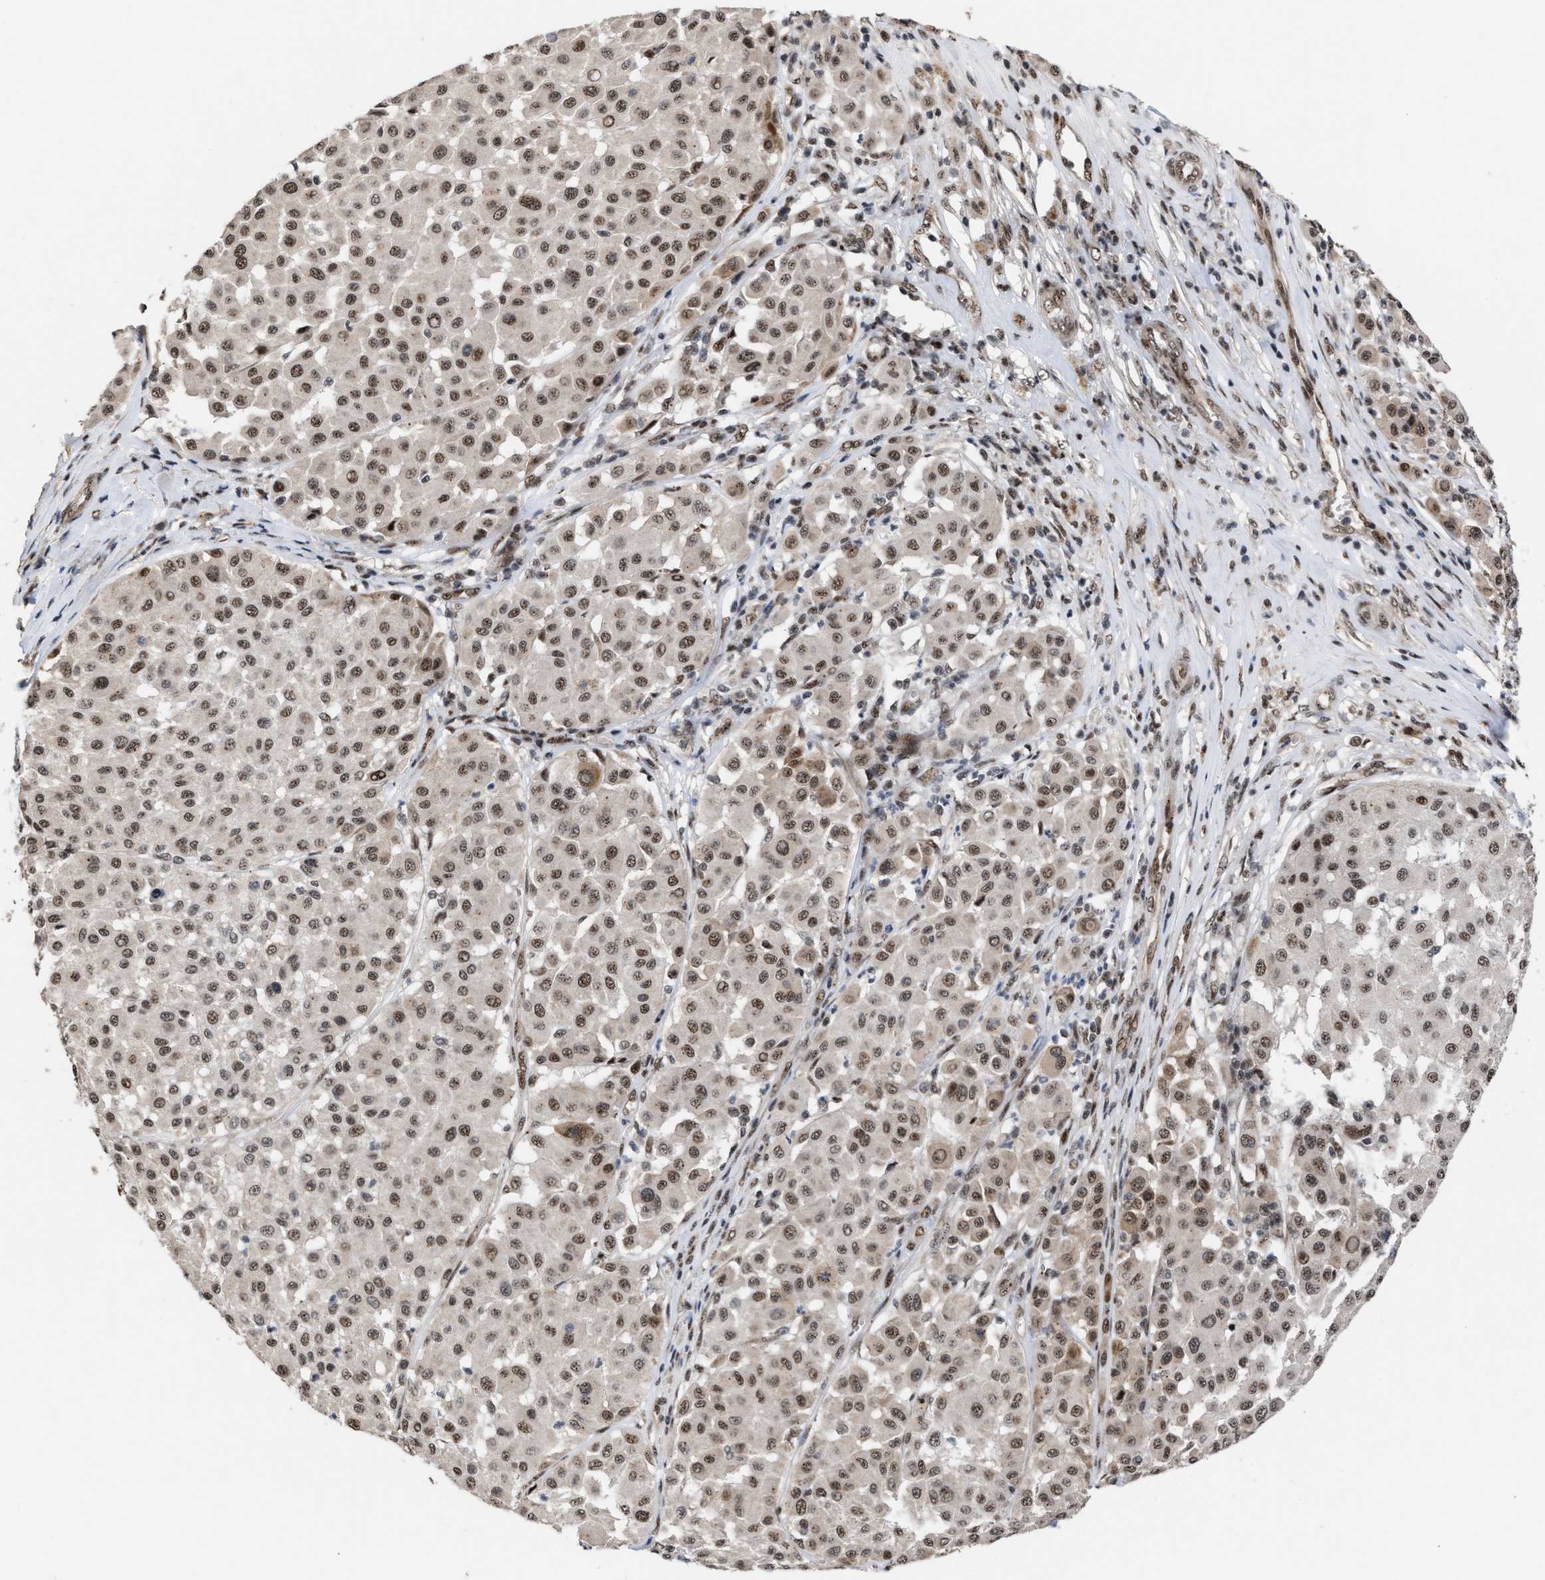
{"staining": {"intensity": "moderate", "quantity": ">75%", "location": "nuclear"}, "tissue": "melanoma", "cell_type": "Tumor cells", "image_type": "cancer", "snomed": [{"axis": "morphology", "description": "Malignant melanoma, Metastatic site"}, {"axis": "topography", "description": "Soft tissue"}], "caption": "Moderate nuclear protein staining is identified in approximately >75% of tumor cells in malignant melanoma (metastatic site).", "gene": "EIF4A3", "patient": {"sex": "male", "age": 41}}